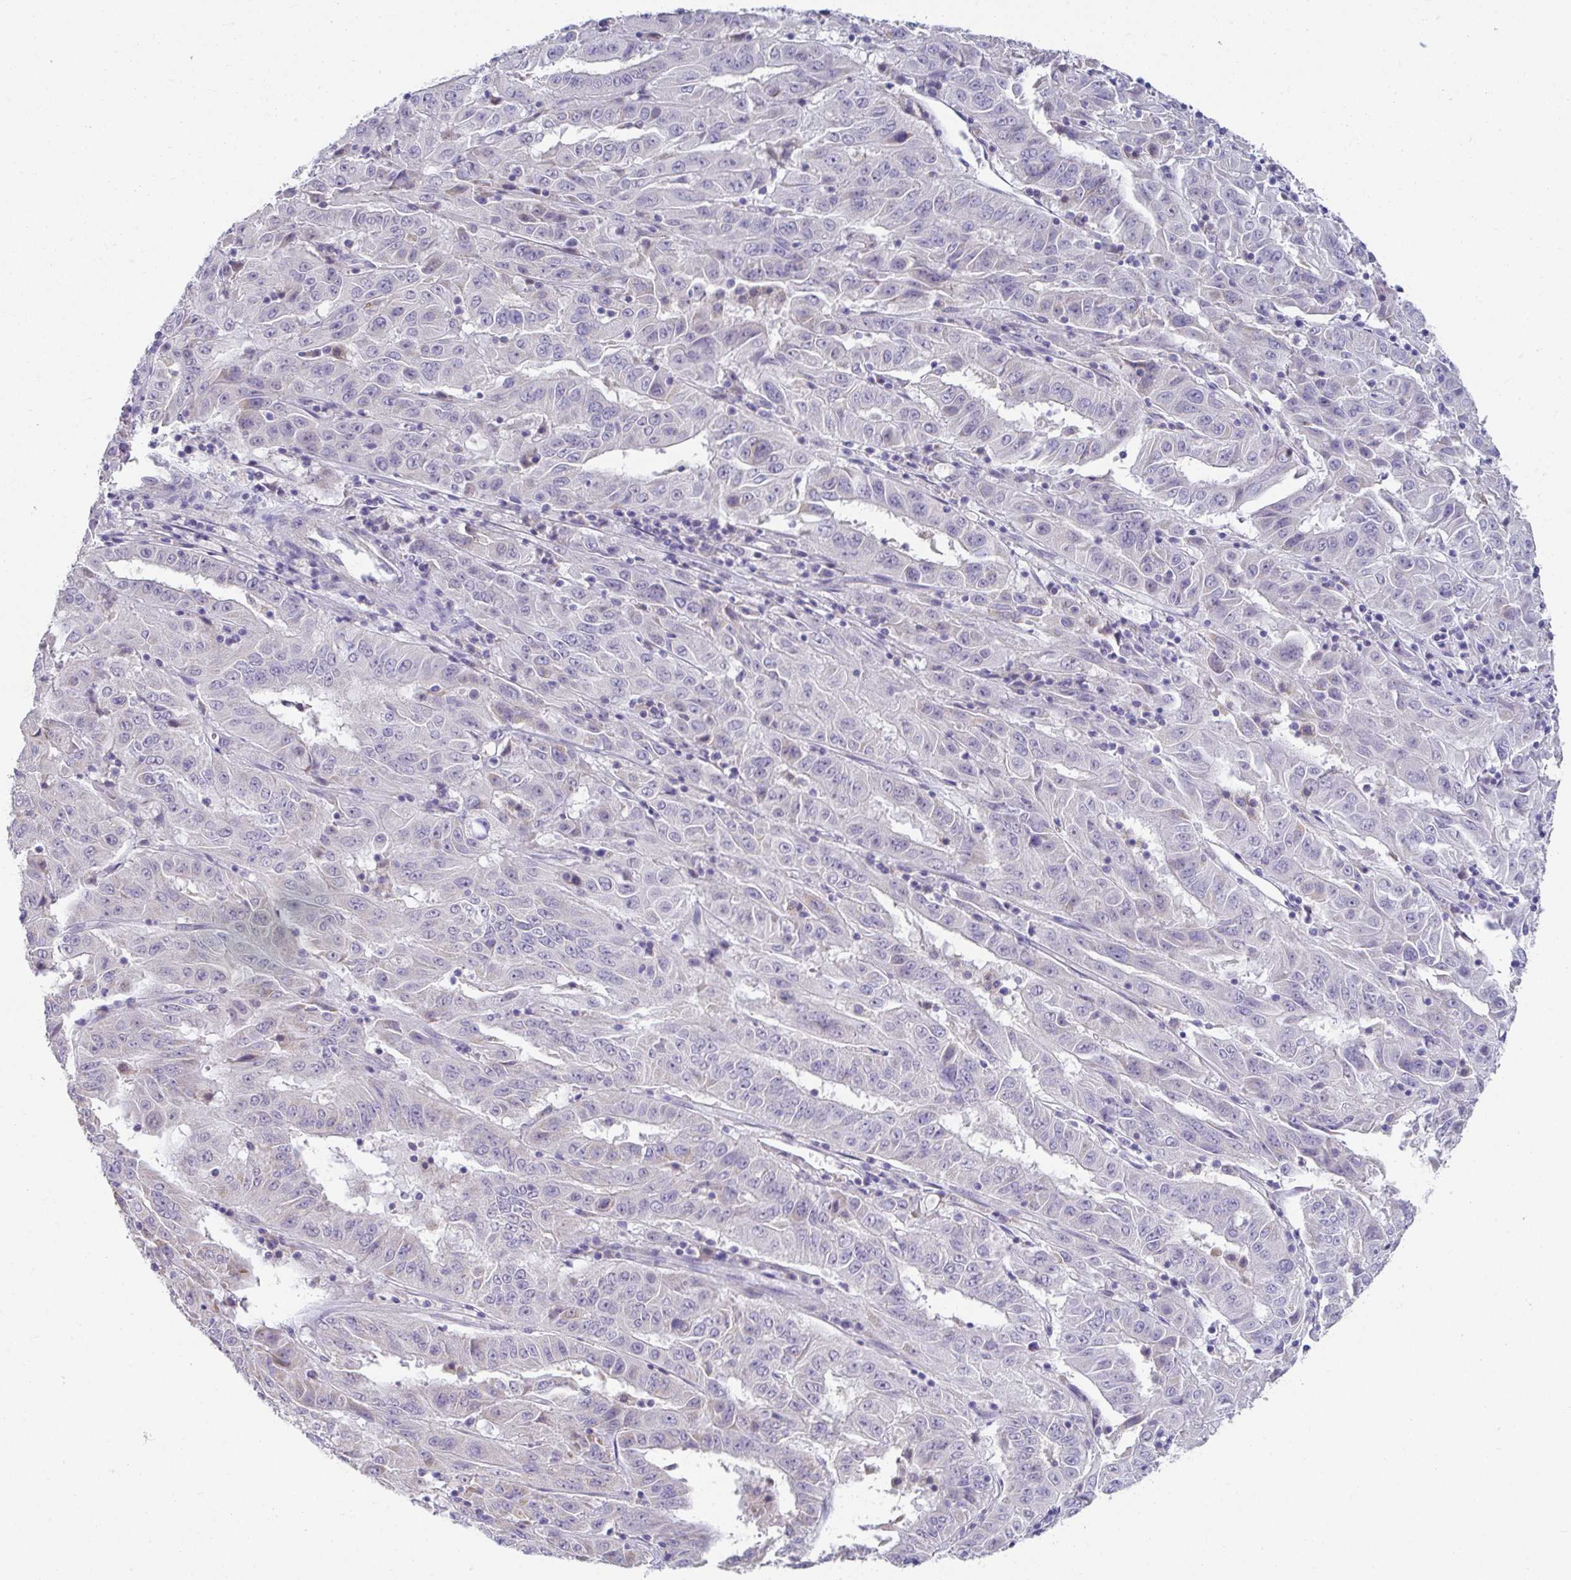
{"staining": {"intensity": "negative", "quantity": "none", "location": "none"}, "tissue": "pancreatic cancer", "cell_type": "Tumor cells", "image_type": "cancer", "snomed": [{"axis": "morphology", "description": "Adenocarcinoma, NOS"}, {"axis": "topography", "description": "Pancreas"}], "caption": "This is a photomicrograph of immunohistochemistry staining of pancreatic cancer (adenocarcinoma), which shows no staining in tumor cells. (Immunohistochemistry (ihc), brightfield microscopy, high magnification).", "gene": "CXCR1", "patient": {"sex": "male", "age": 63}}